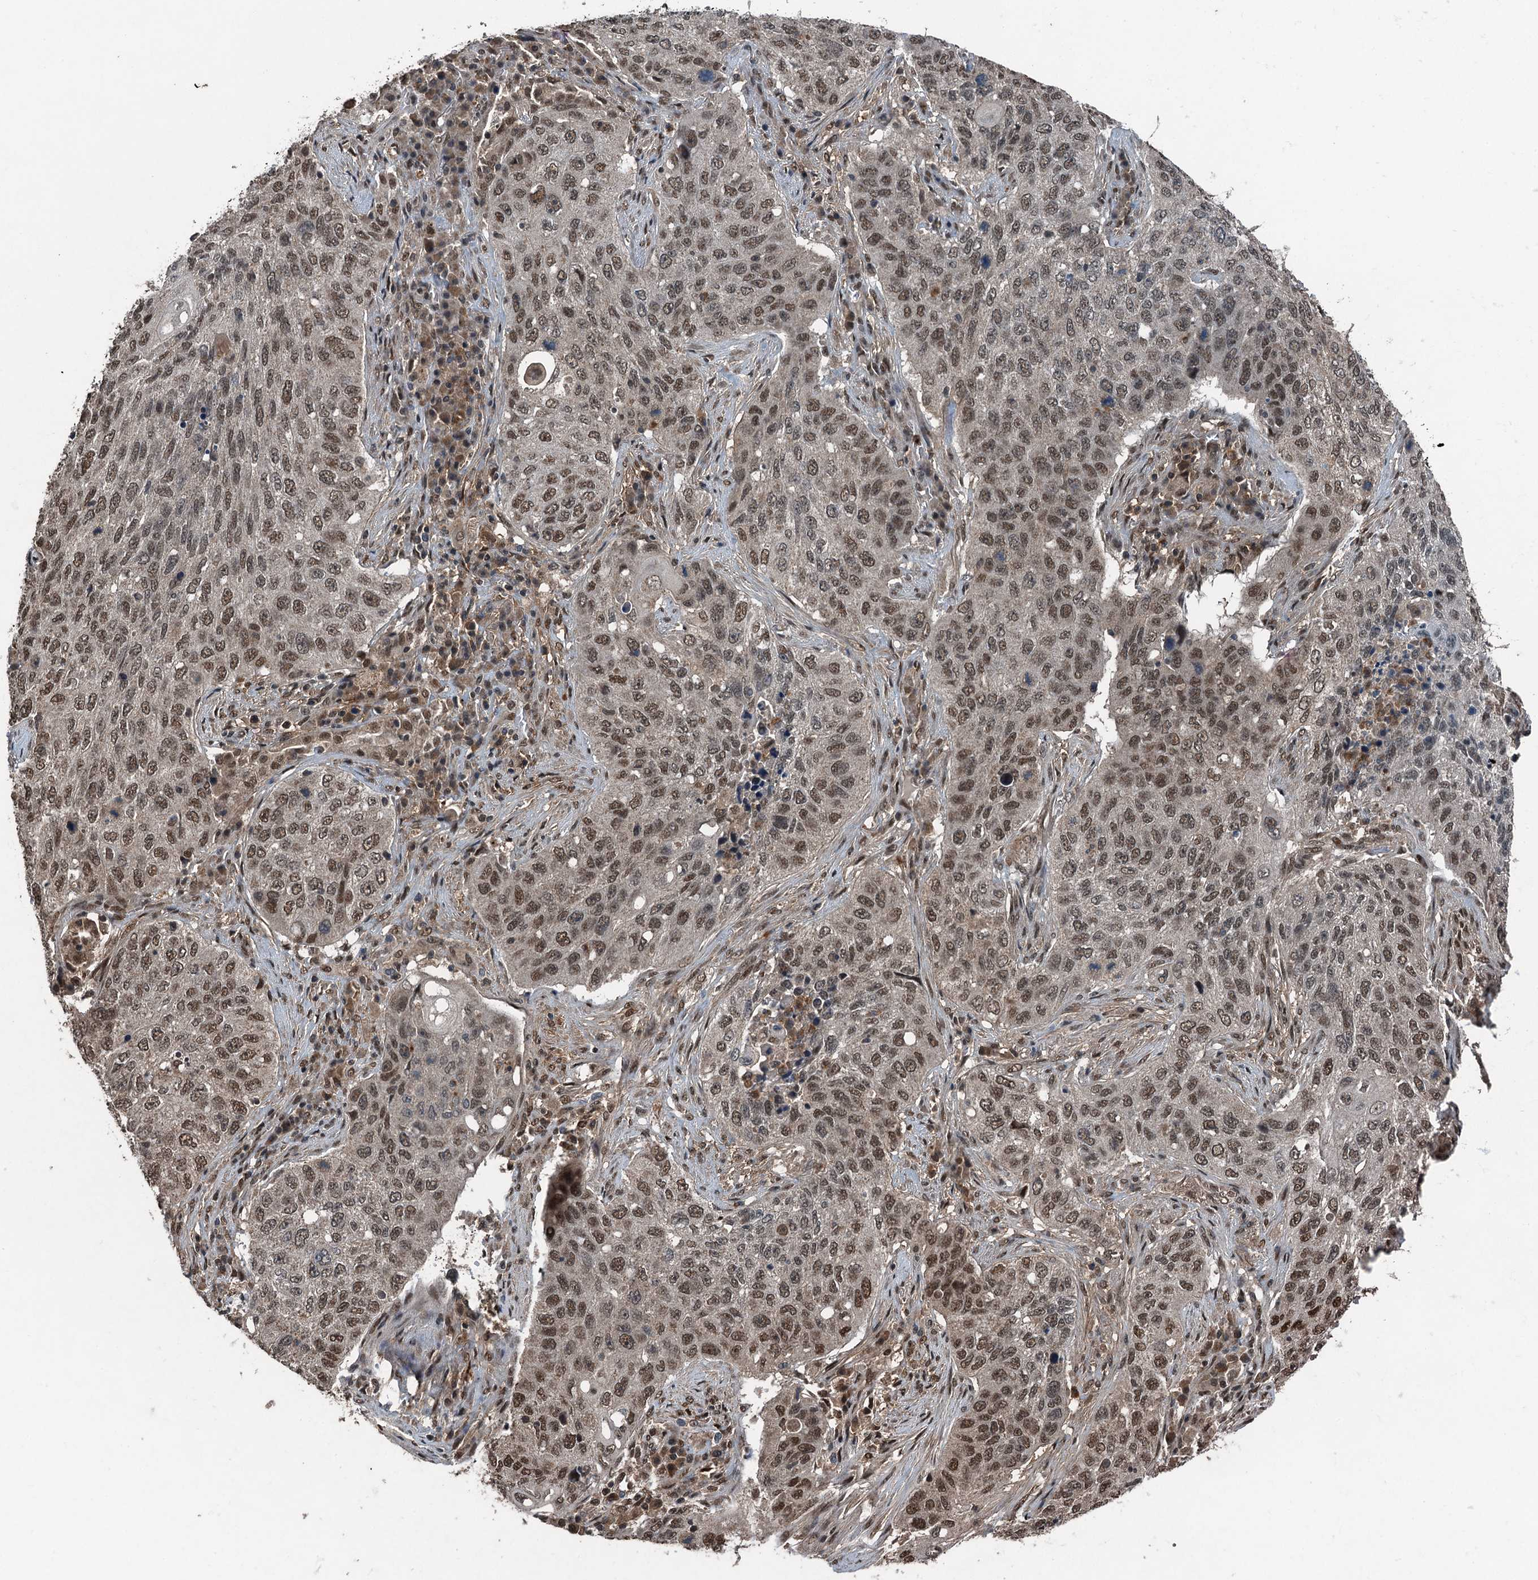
{"staining": {"intensity": "moderate", "quantity": ">75%", "location": "nuclear"}, "tissue": "lung cancer", "cell_type": "Tumor cells", "image_type": "cancer", "snomed": [{"axis": "morphology", "description": "Squamous cell carcinoma, NOS"}, {"axis": "topography", "description": "Lung"}], "caption": "This is an image of IHC staining of squamous cell carcinoma (lung), which shows moderate positivity in the nuclear of tumor cells.", "gene": "UBXN6", "patient": {"sex": "female", "age": 63}}